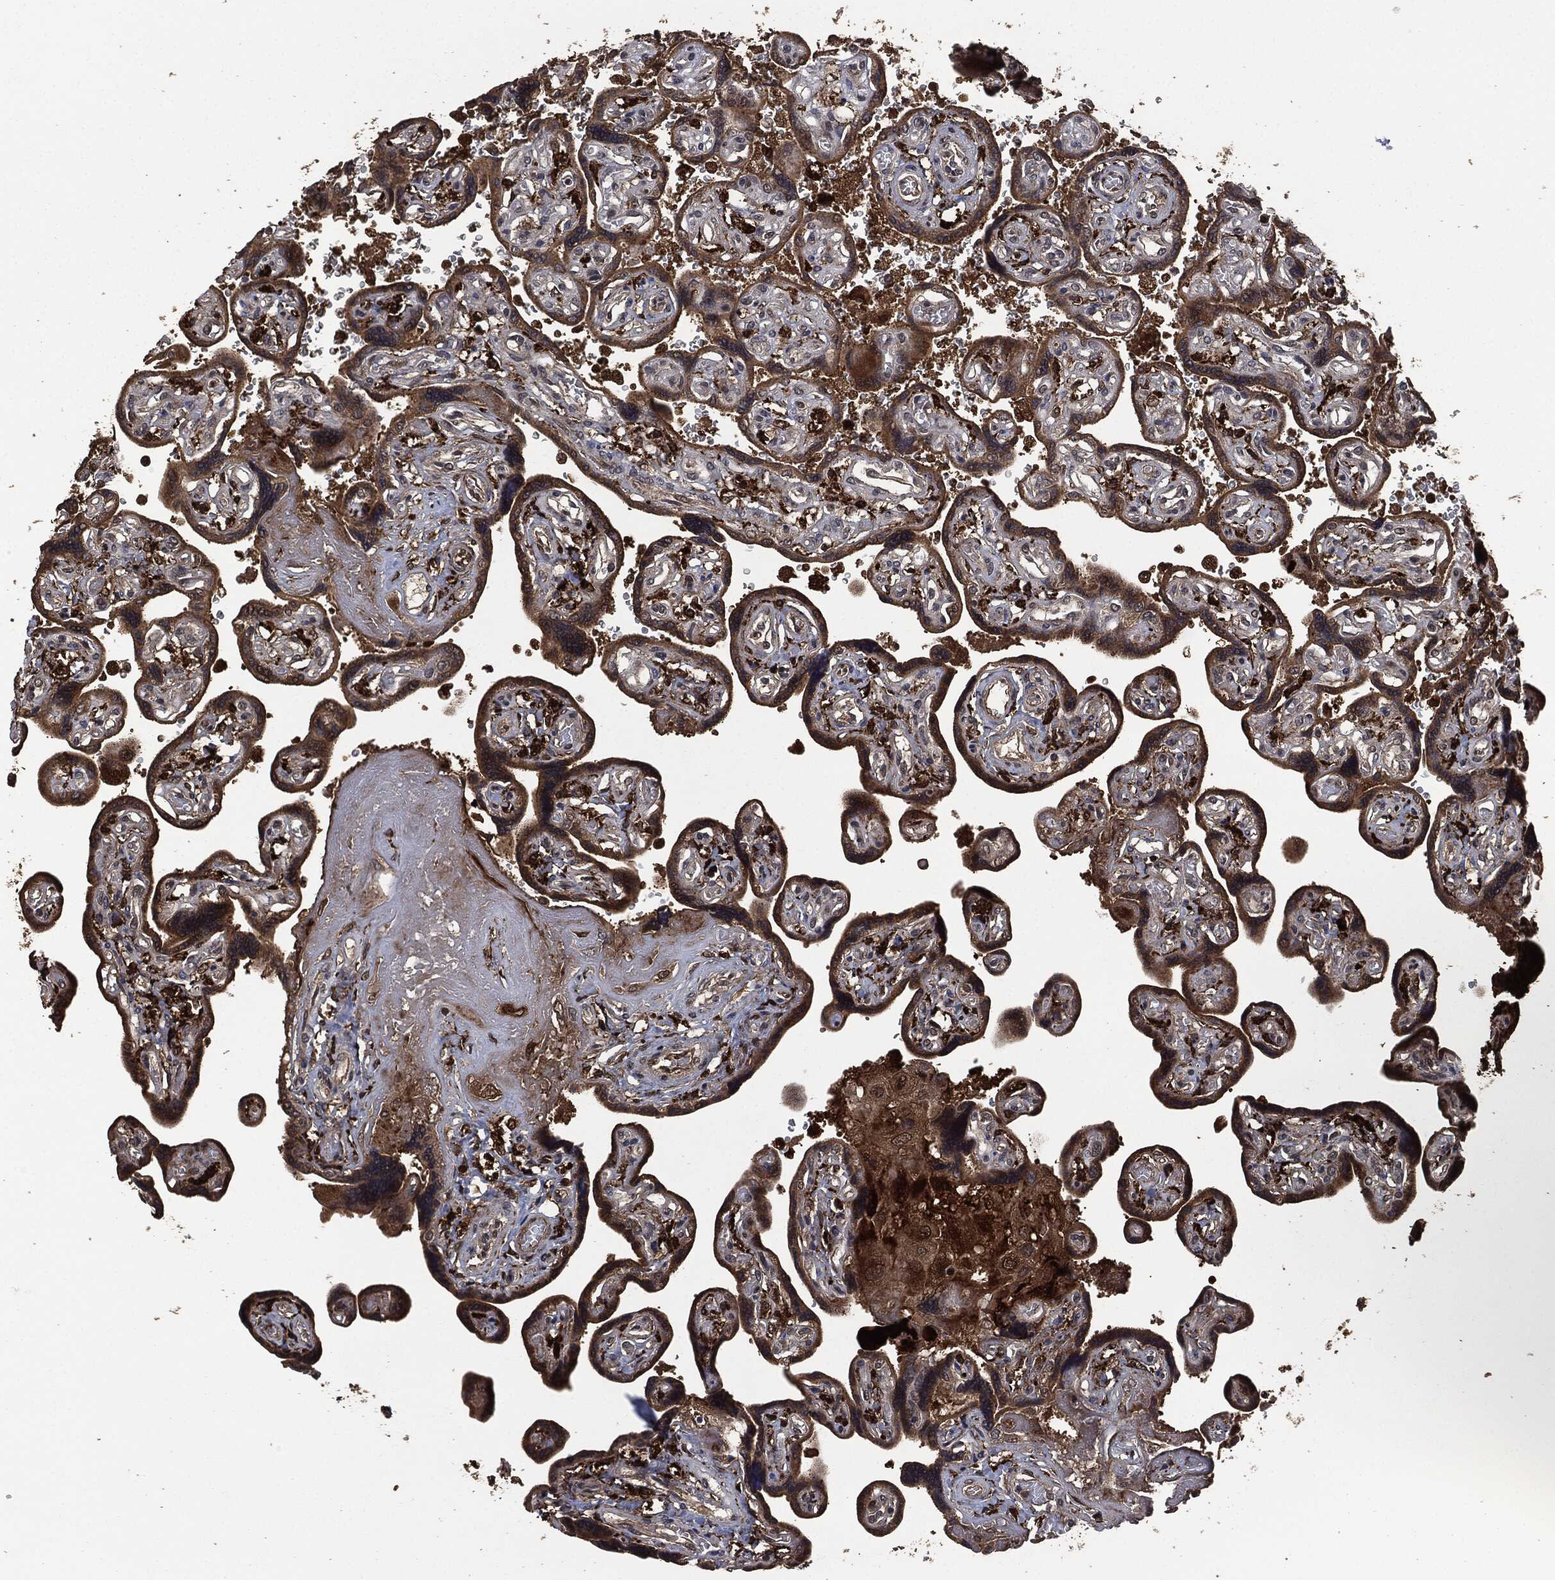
{"staining": {"intensity": "strong", "quantity": "25%-75%", "location": "cytoplasmic/membranous"}, "tissue": "placenta", "cell_type": "Decidual cells", "image_type": "normal", "snomed": [{"axis": "morphology", "description": "Normal tissue, NOS"}, {"axis": "topography", "description": "Placenta"}], "caption": "A photomicrograph of human placenta stained for a protein shows strong cytoplasmic/membranous brown staining in decidual cells.", "gene": "CRABP2", "patient": {"sex": "female", "age": 32}}